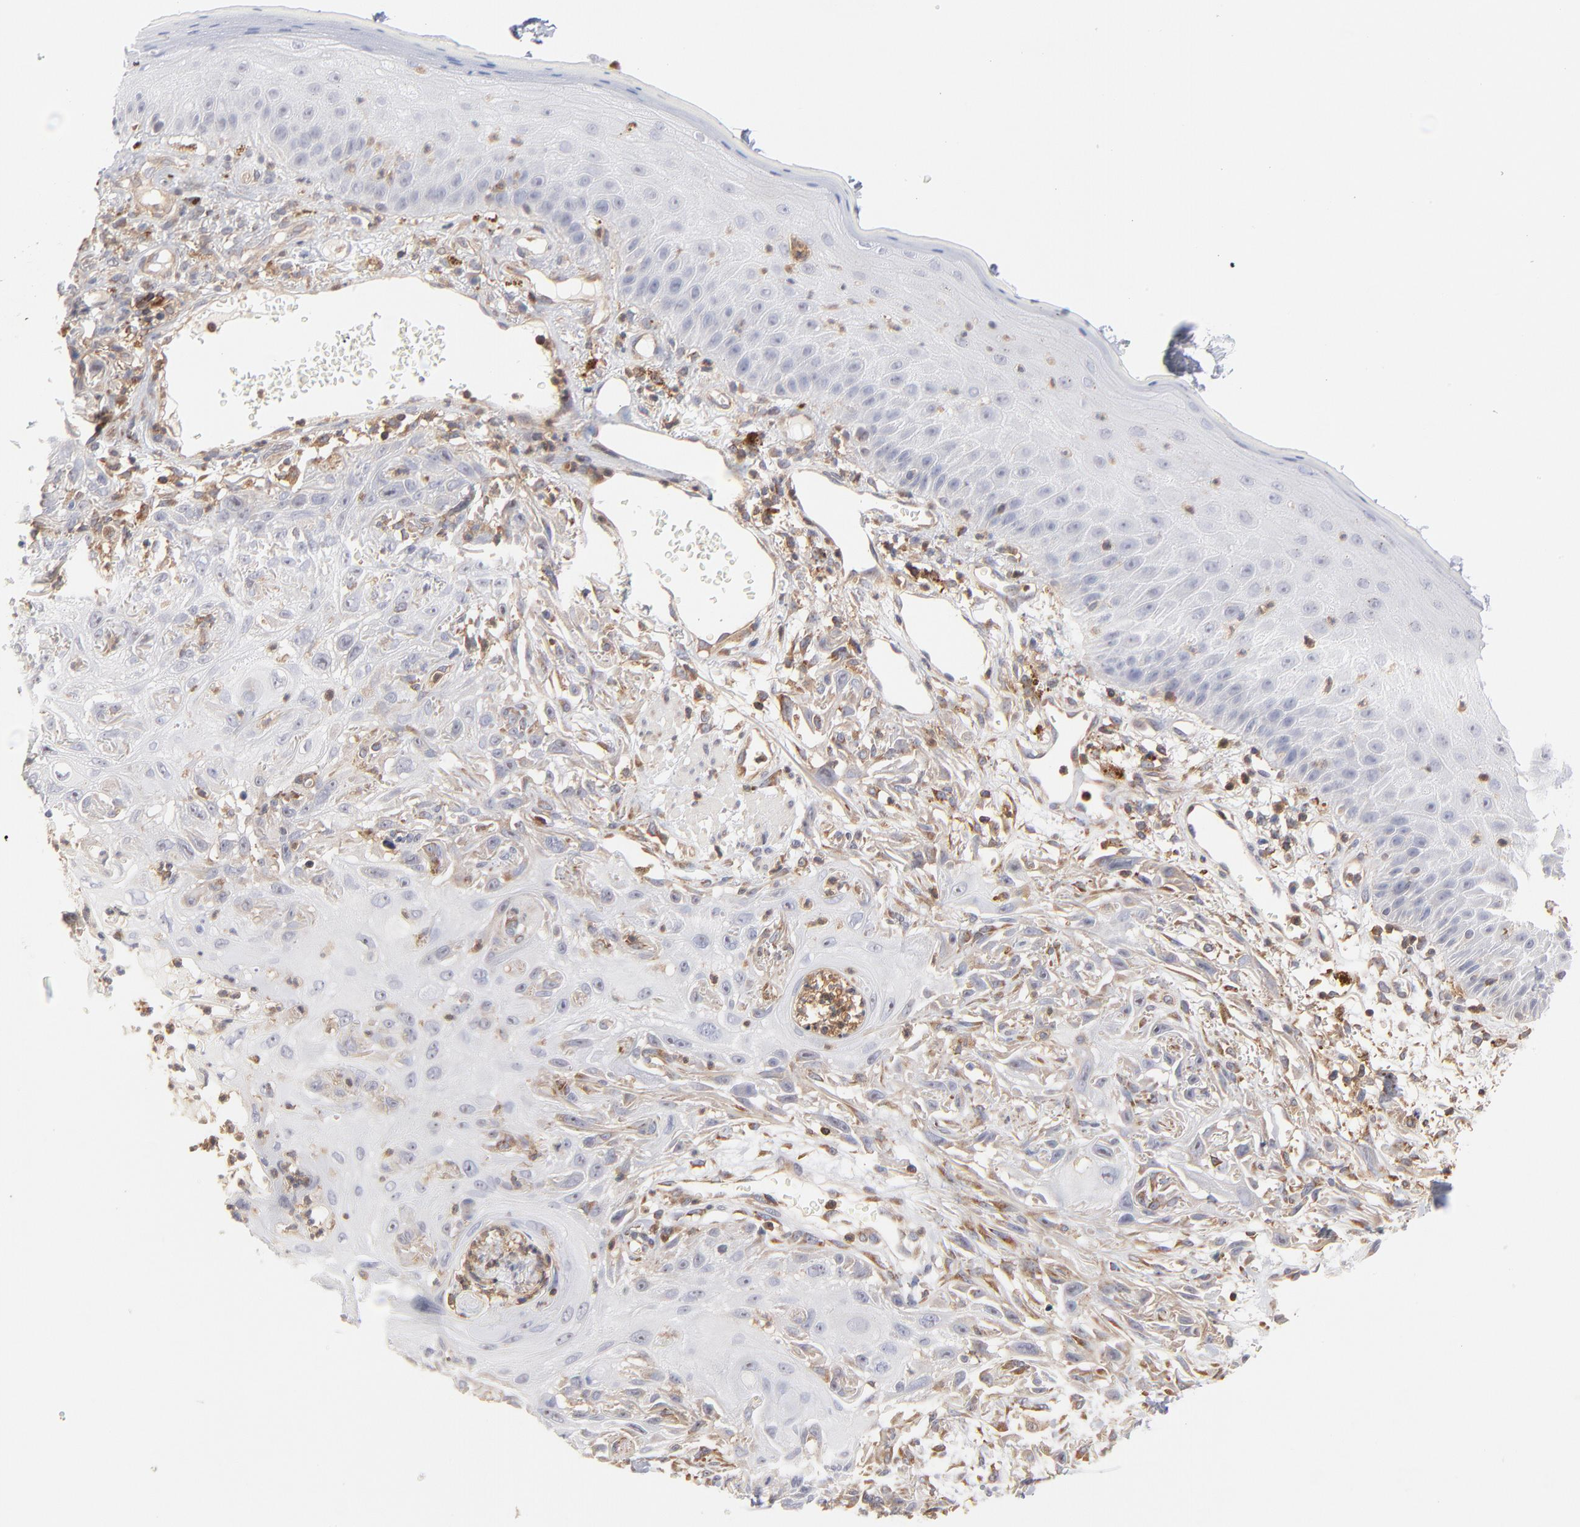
{"staining": {"intensity": "negative", "quantity": "none", "location": "none"}, "tissue": "skin cancer", "cell_type": "Tumor cells", "image_type": "cancer", "snomed": [{"axis": "morphology", "description": "Squamous cell carcinoma, NOS"}, {"axis": "topography", "description": "Skin"}], "caption": "Tumor cells show no significant protein positivity in skin cancer (squamous cell carcinoma).", "gene": "WIPF1", "patient": {"sex": "female", "age": 59}}